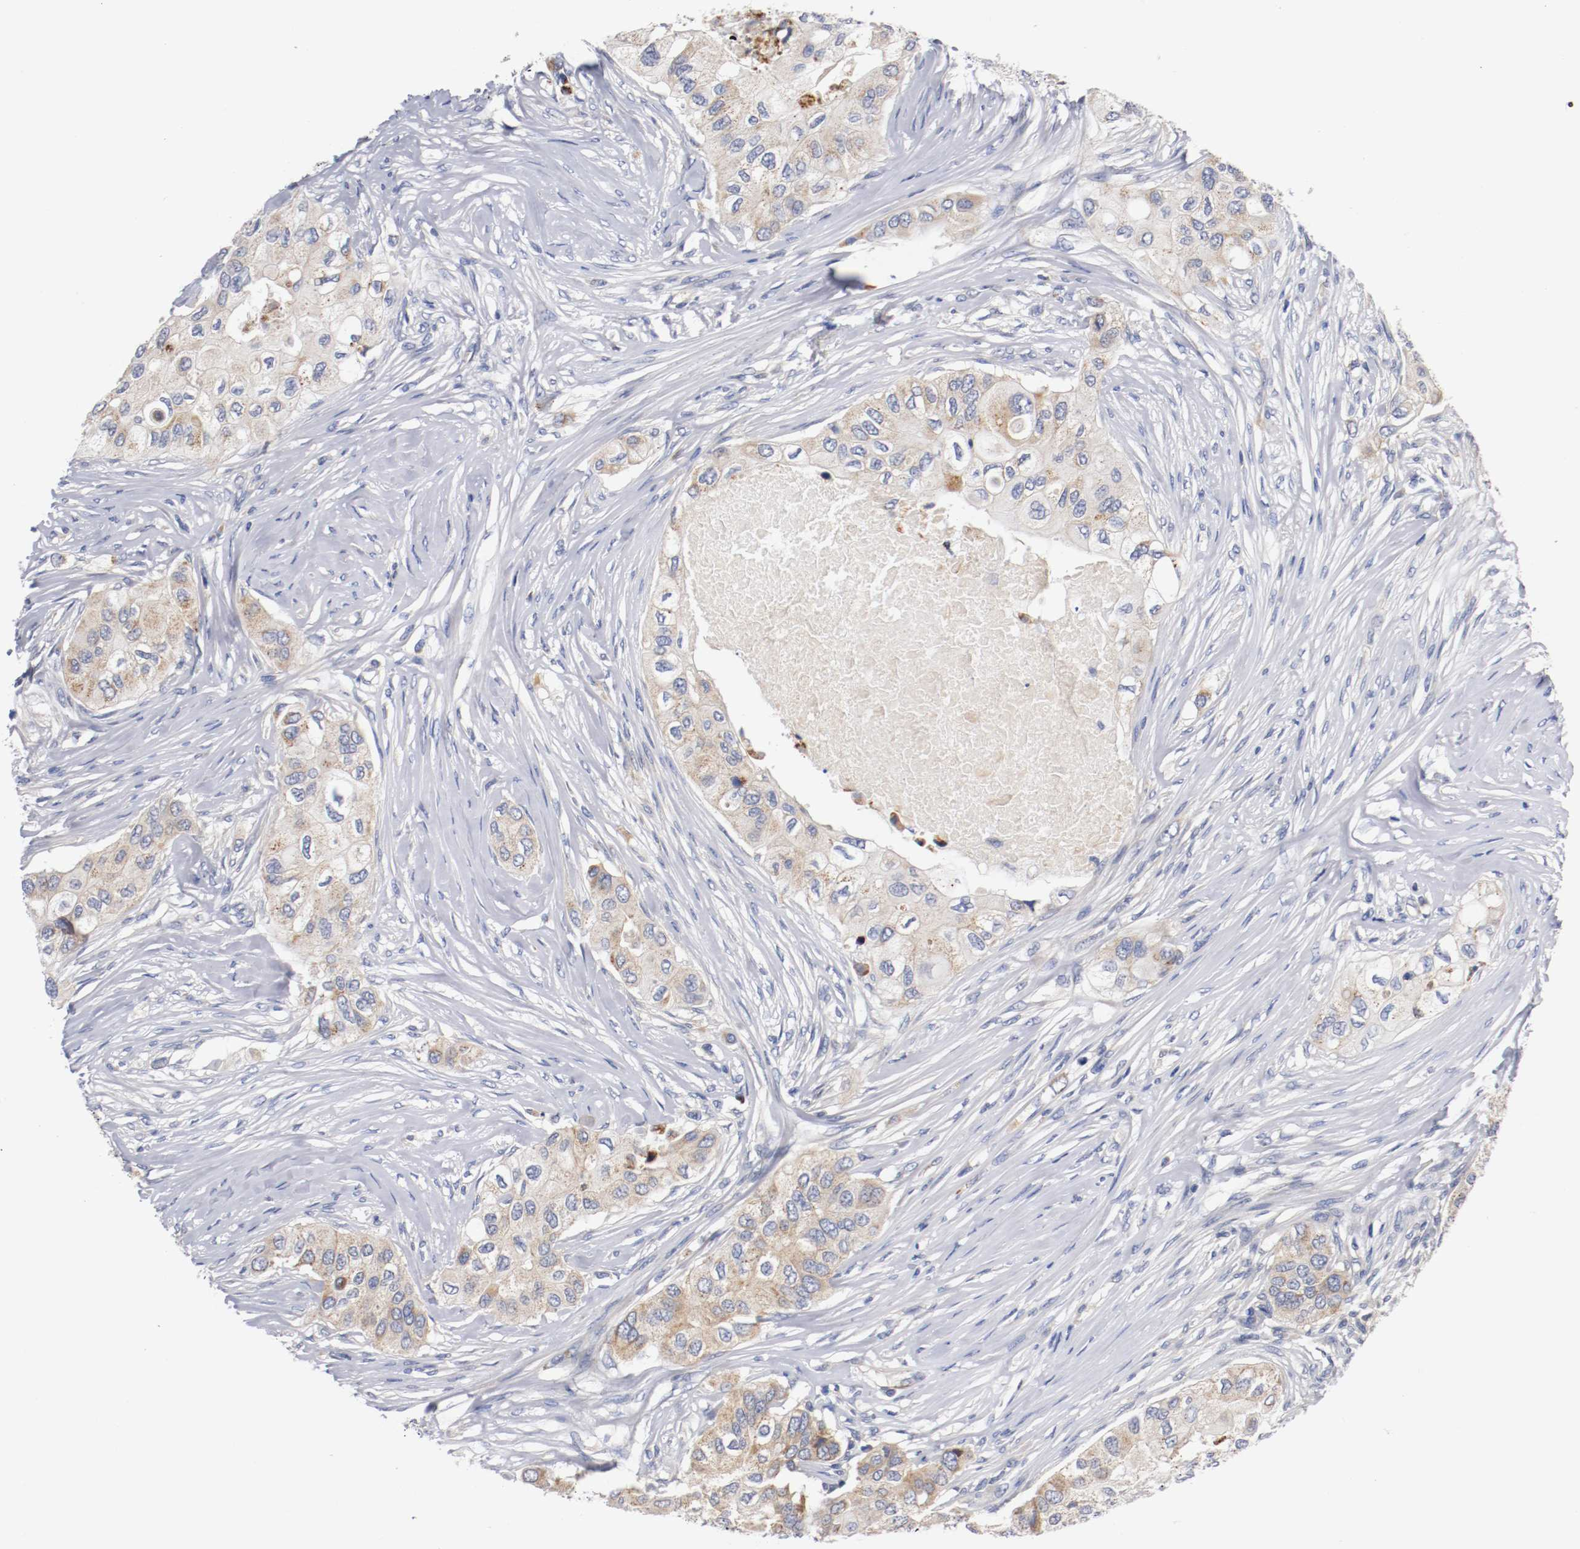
{"staining": {"intensity": "weak", "quantity": ">75%", "location": "cytoplasmic/membranous"}, "tissue": "breast cancer", "cell_type": "Tumor cells", "image_type": "cancer", "snomed": [{"axis": "morphology", "description": "Normal tissue, NOS"}, {"axis": "morphology", "description": "Duct carcinoma"}, {"axis": "topography", "description": "Breast"}], "caption": "The image reveals immunohistochemical staining of breast cancer (intraductal carcinoma). There is weak cytoplasmic/membranous staining is identified in about >75% of tumor cells. (Stains: DAB in brown, nuclei in blue, Microscopy: brightfield microscopy at high magnification).", "gene": "PCSK6", "patient": {"sex": "female", "age": 49}}